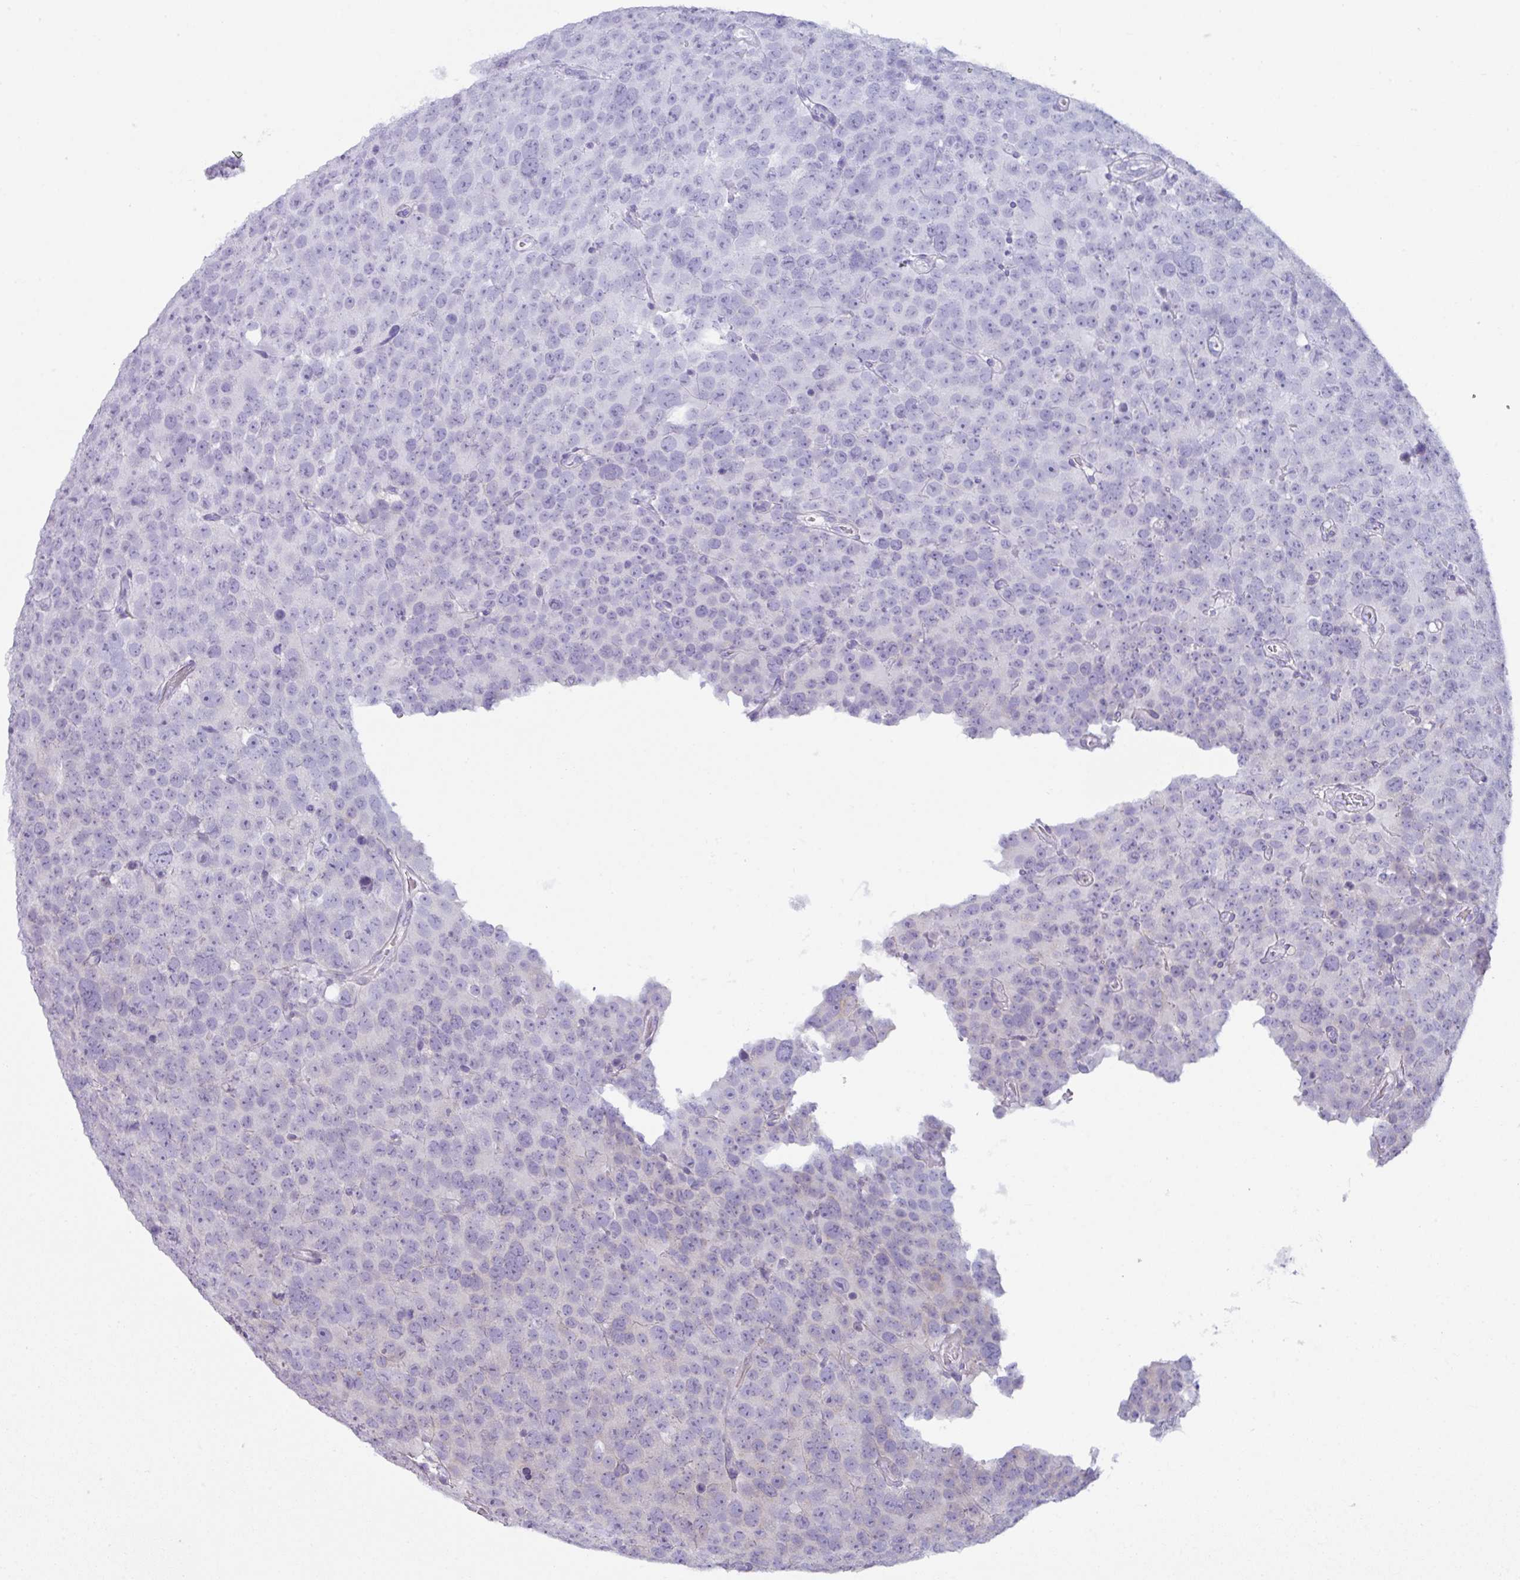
{"staining": {"intensity": "negative", "quantity": "none", "location": "none"}, "tissue": "testis cancer", "cell_type": "Tumor cells", "image_type": "cancer", "snomed": [{"axis": "morphology", "description": "Seminoma, NOS"}, {"axis": "topography", "description": "Testis"}], "caption": "Tumor cells show no significant protein staining in seminoma (testis).", "gene": "STAT5A", "patient": {"sex": "male", "age": 71}}